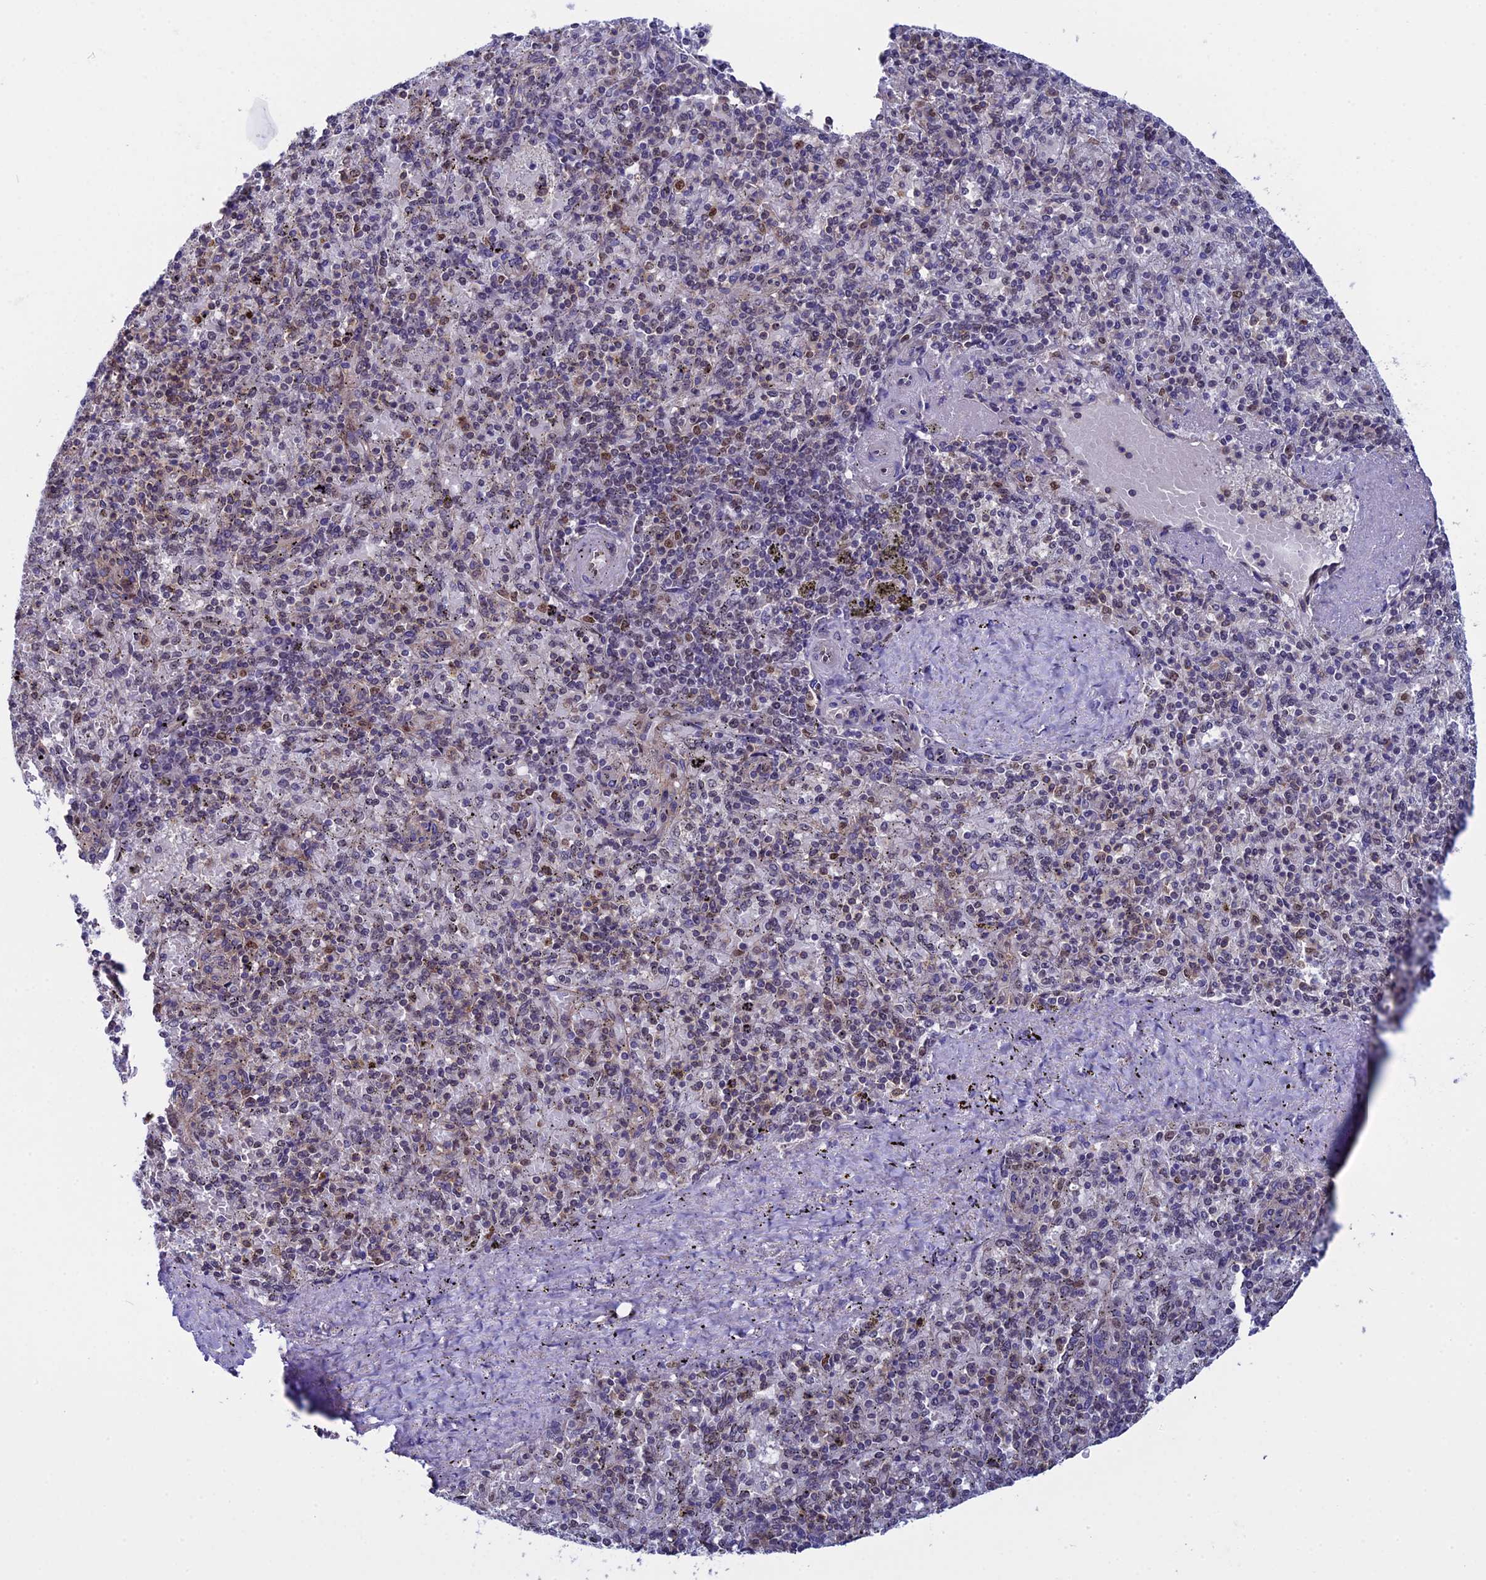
{"staining": {"intensity": "weak", "quantity": "<25%", "location": "nuclear"}, "tissue": "spleen", "cell_type": "Cells in red pulp", "image_type": "normal", "snomed": [{"axis": "morphology", "description": "Normal tissue, NOS"}, {"axis": "topography", "description": "Spleen"}], "caption": "High magnification brightfield microscopy of unremarkable spleen stained with DAB (brown) and counterstained with hematoxylin (blue): cells in red pulp show no significant staining. The staining was performed using DAB to visualize the protein expression in brown, while the nuclei were stained in blue with hematoxylin (Magnification: 20x).", "gene": "CCDC86", "patient": {"sex": "male", "age": 82}}